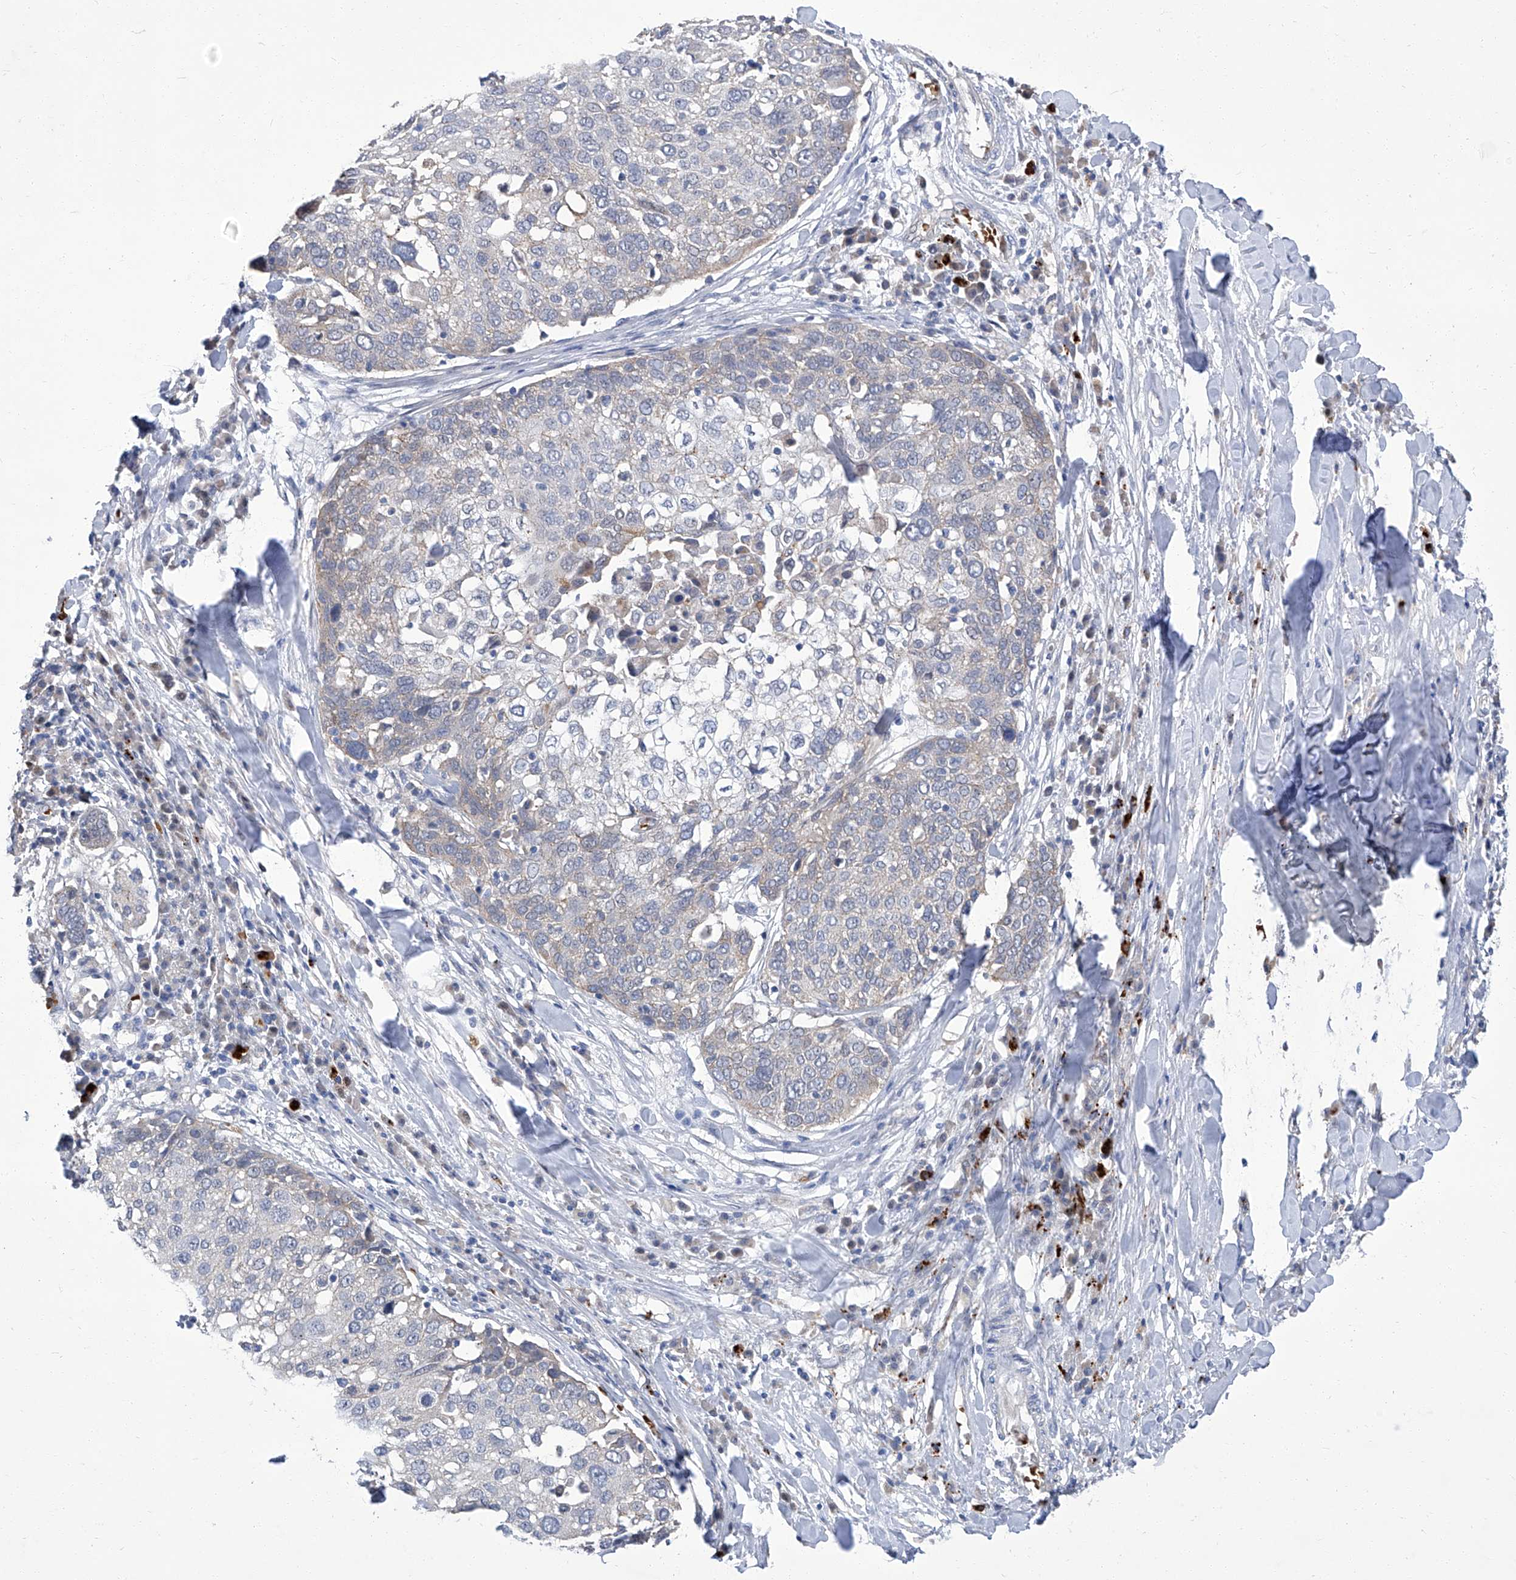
{"staining": {"intensity": "negative", "quantity": "none", "location": "none"}, "tissue": "lung cancer", "cell_type": "Tumor cells", "image_type": "cancer", "snomed": [{"axis": "morphology", "description": "Squamous cell carcinoma, NOS"}, {"axis": "topography", "description": "Lung"}], "caption": "The photomicrograph displays no staining of tumor cells in squamous cell carcinoma (lung).", "gene": "PARD3", "patient": {"sex": "male", "age": 65}}